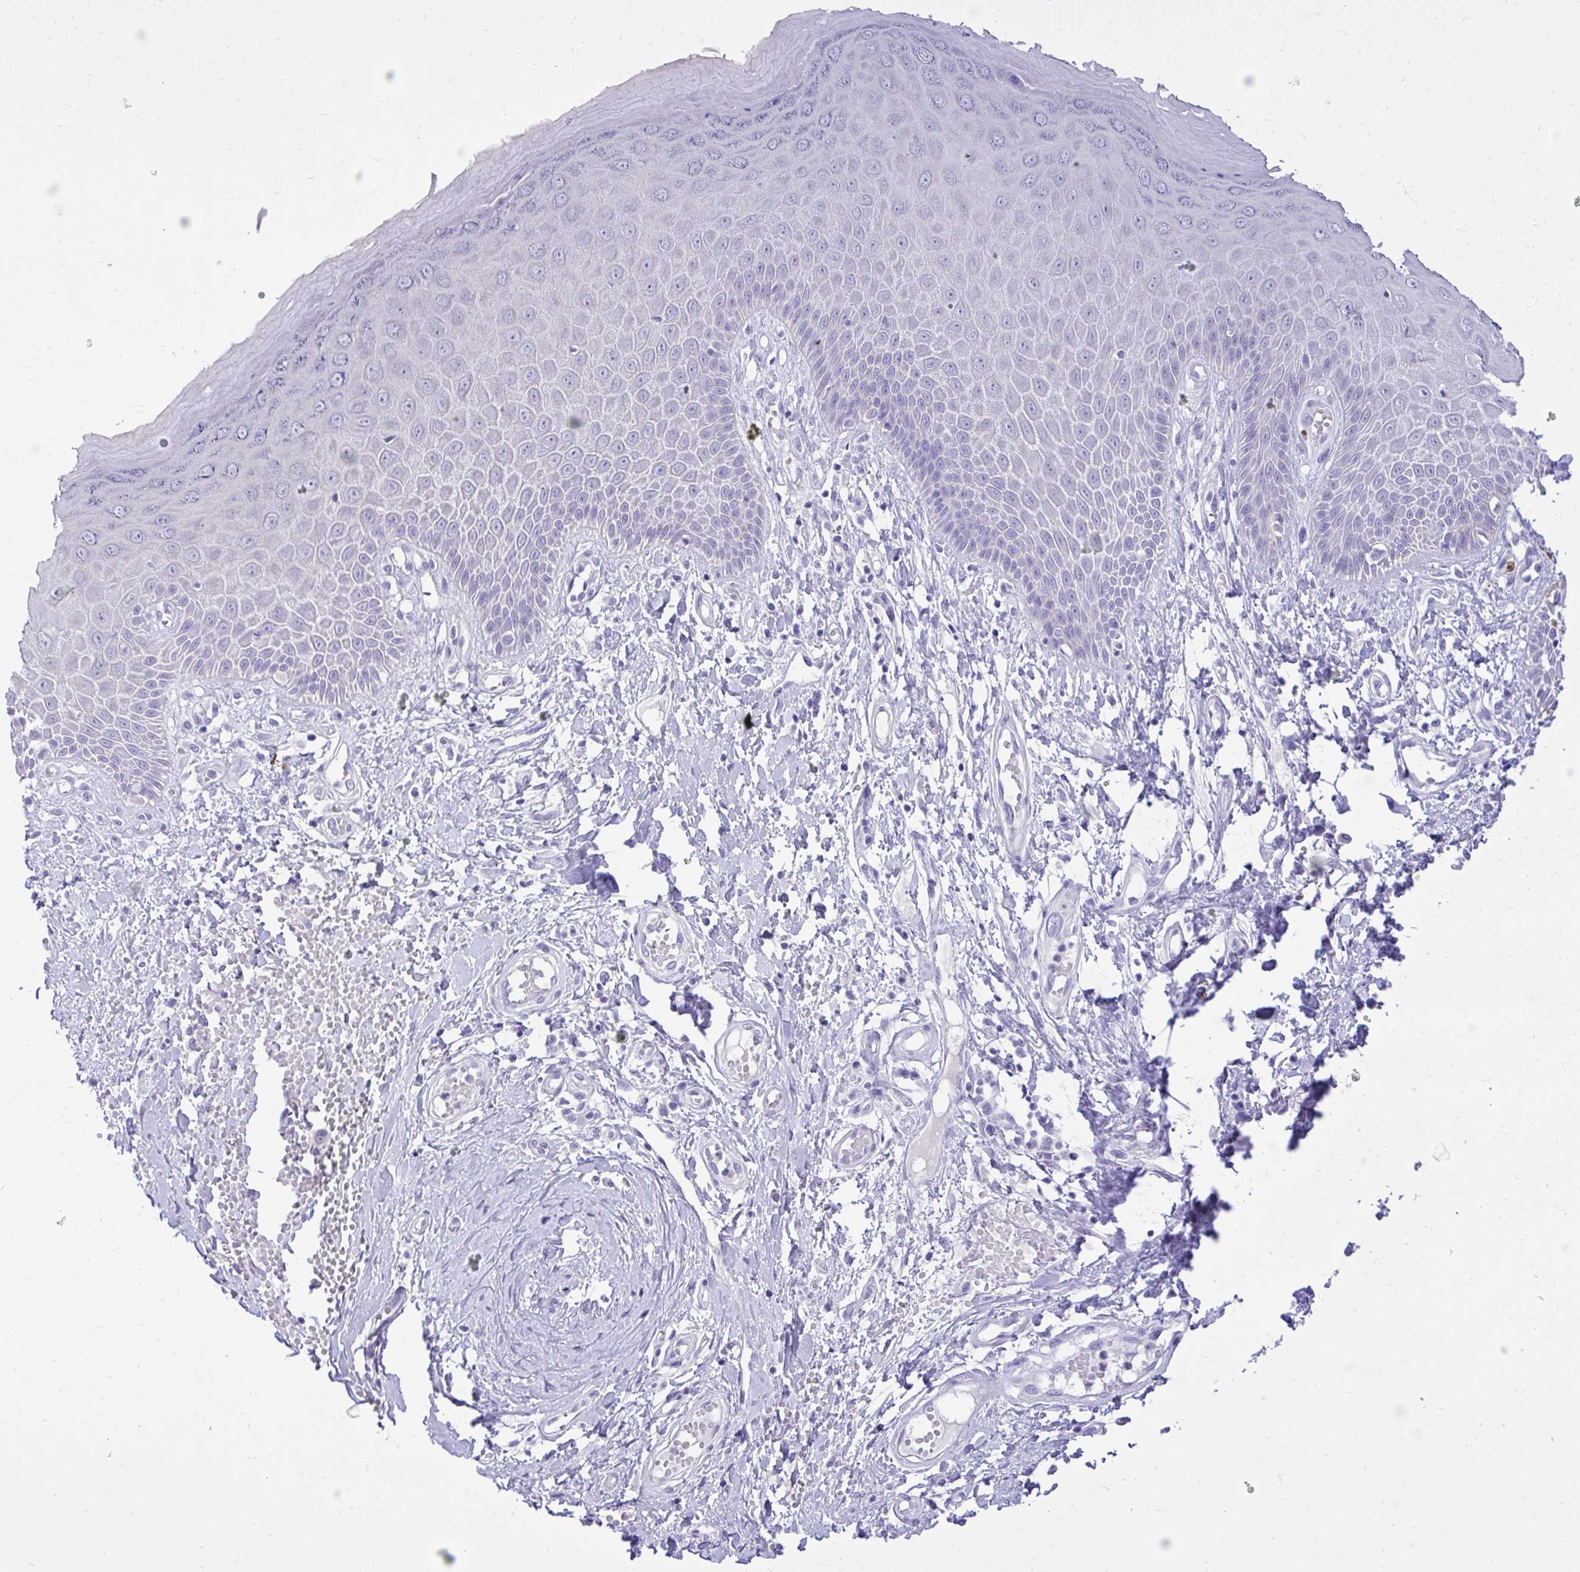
{"staining": {"intensity": "negative", "quantity": "none", "location": "none"}, "tissue": "skin", "cell_type": "Epidermal cells", "image_type": "normal", "snomed": [{"axis": "morphology", "description": "Normal tissue, NOS"}, {"axis": "topography", "description": "Anal"}, {"axis": "topography", "description": "Peripheral nerve tissue"}], "caption": "A histopathology image of human skin is negative for staining in epidermal cells. (Stains: DAB (3,3'-diaminobenzidine) IHC with hematoxylin counter stain, Microscopy: brightfield microscopy at high magnification).", "gene": "TMCO5A", "patient": {"sex": "male", "age": 78}}